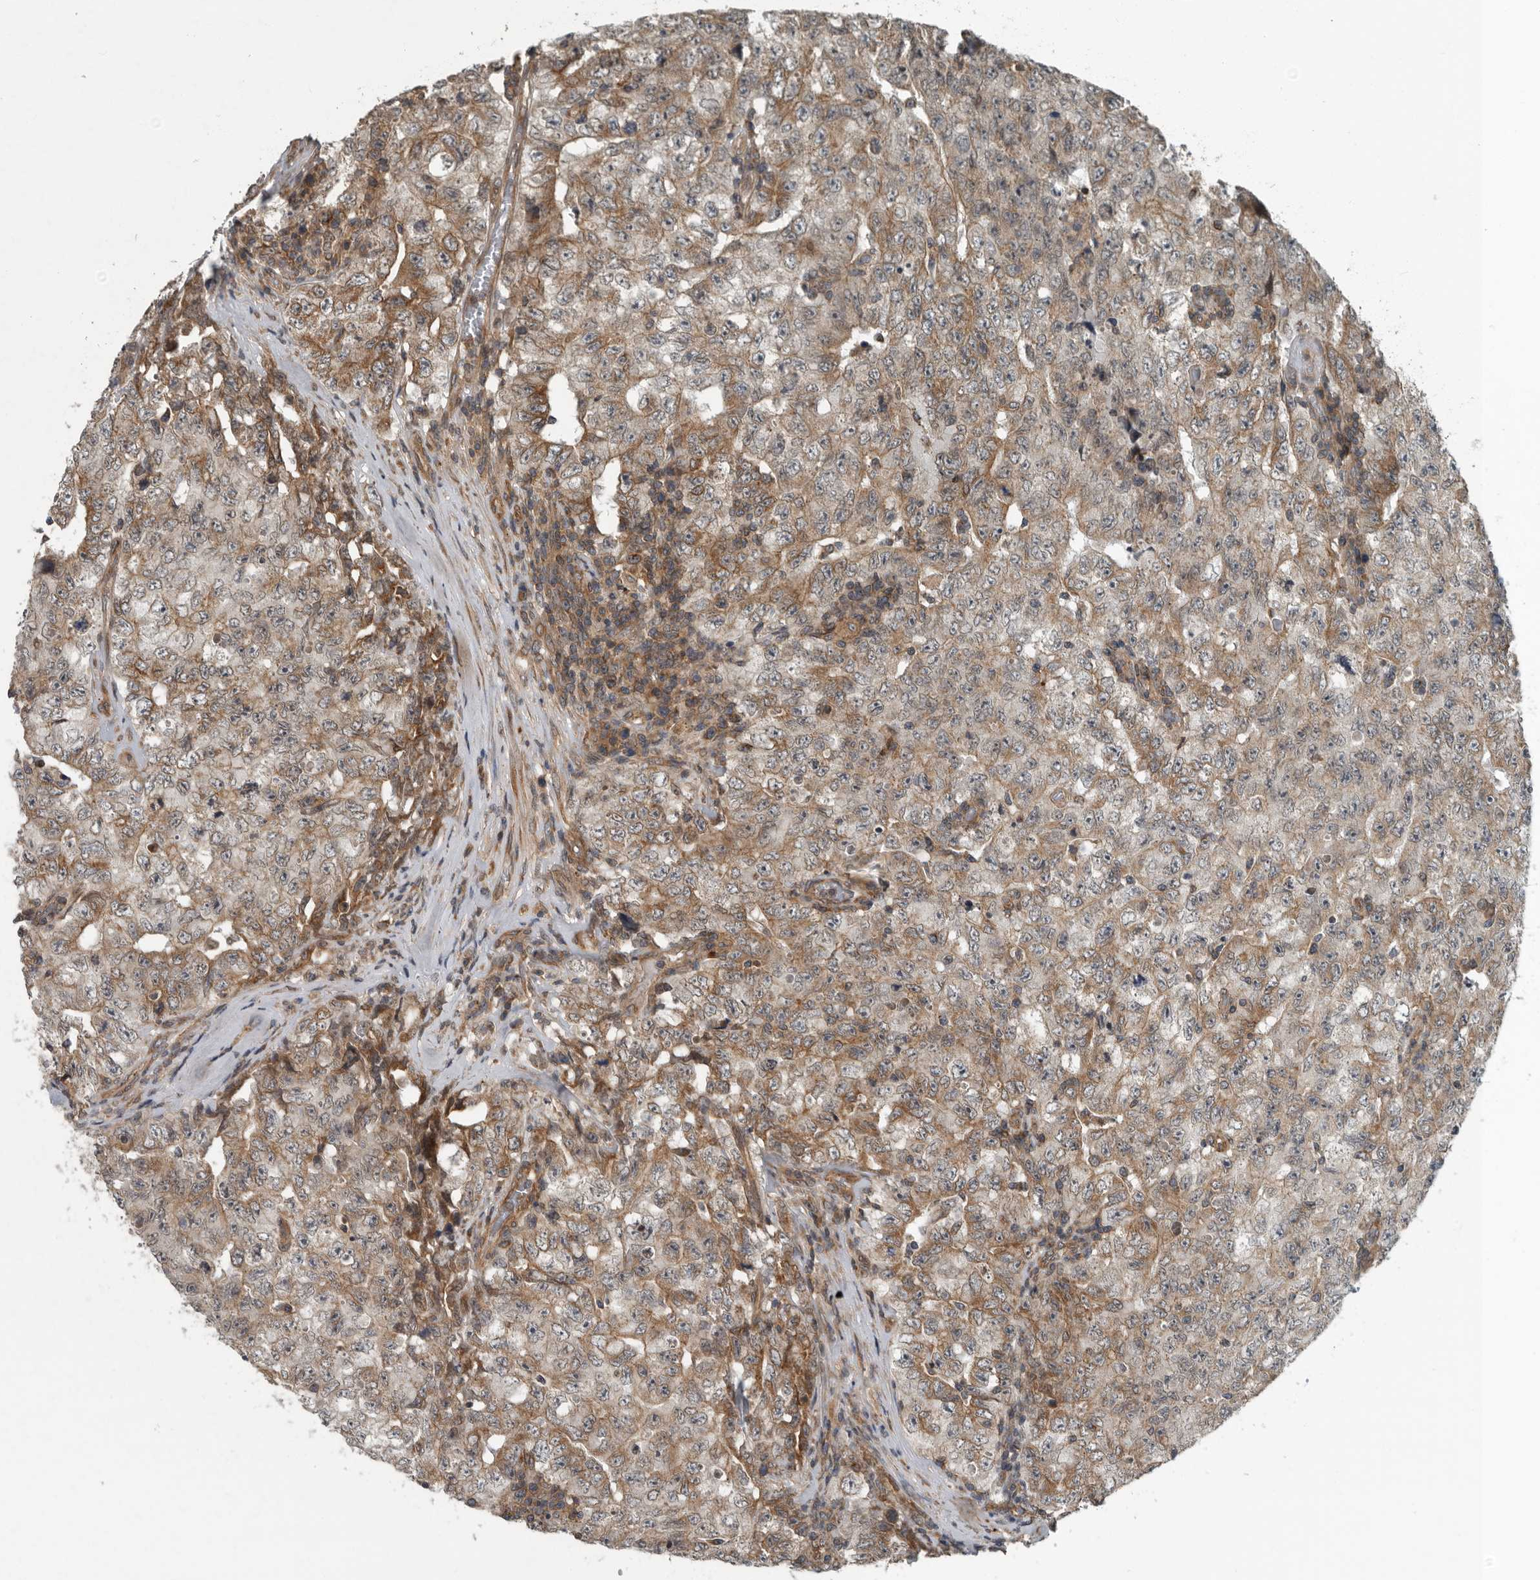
{"staining": {"intensity": "moderate", "quantity": "<25%", "location": "cytoplasmic/membranous"}, "tissue": "testis cancer", "cell_type": "Tumor cells", "image_type": "cancer", "snomed": [{"axis": "morphology", "description": "Carcinoma, Embryonal, NOS"}, {"axis": "topography", "description": "Testis"}], "caption": "An immunohistochemistry (IHC) image of tumor tissue is shown. Protein staining in brown labels moderate cytoplasmic/membranous positivity in testis cancer within tumor cells.", "gene": "AMFR", "patient": {"sex": "male", "age": 26}}